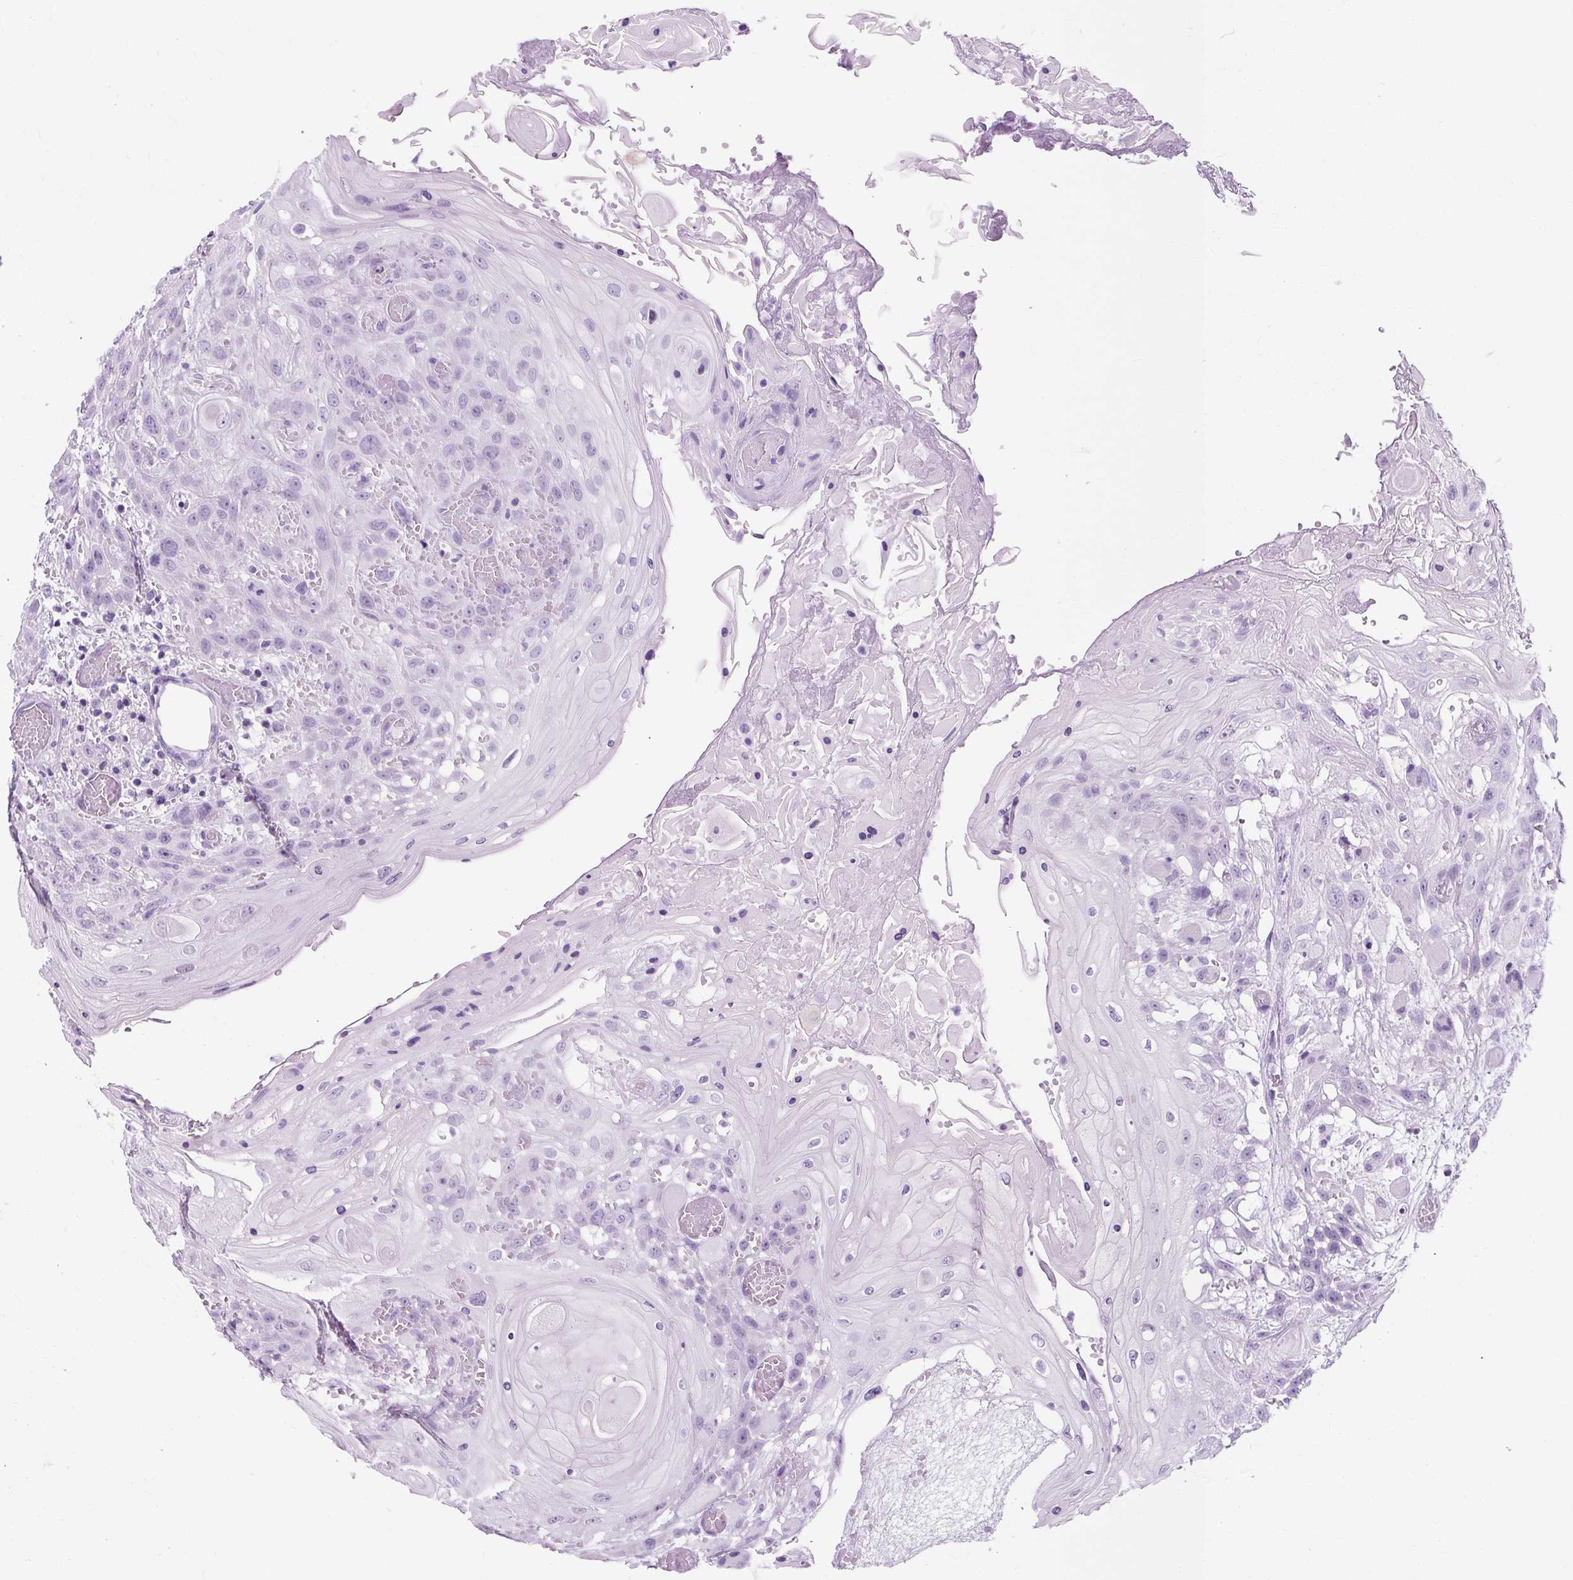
{"staining": {"intensity": "negative", "quantity": "none", "location": "none"}, "tissue": "head and neck cancer", "cell_type": "Tumor cells", "image_type": "cancer", "snomed": [{"axis": "morphology", "description": "Squamous cell carcinoma, NOS"}, {"axis": "topography", "description": "Head-Neck"}], "caption": "Immunohistochemical staining of human head and neck cancer displays no significant expression in tumor cells. The staining was performed using DAB to visualize the protein expression in brown, while the nuclei were stained in blue with hematoxylin (Magnification: 20x).", "gene": "RYBP", "patient": {"sex": "female", "age": 43}}